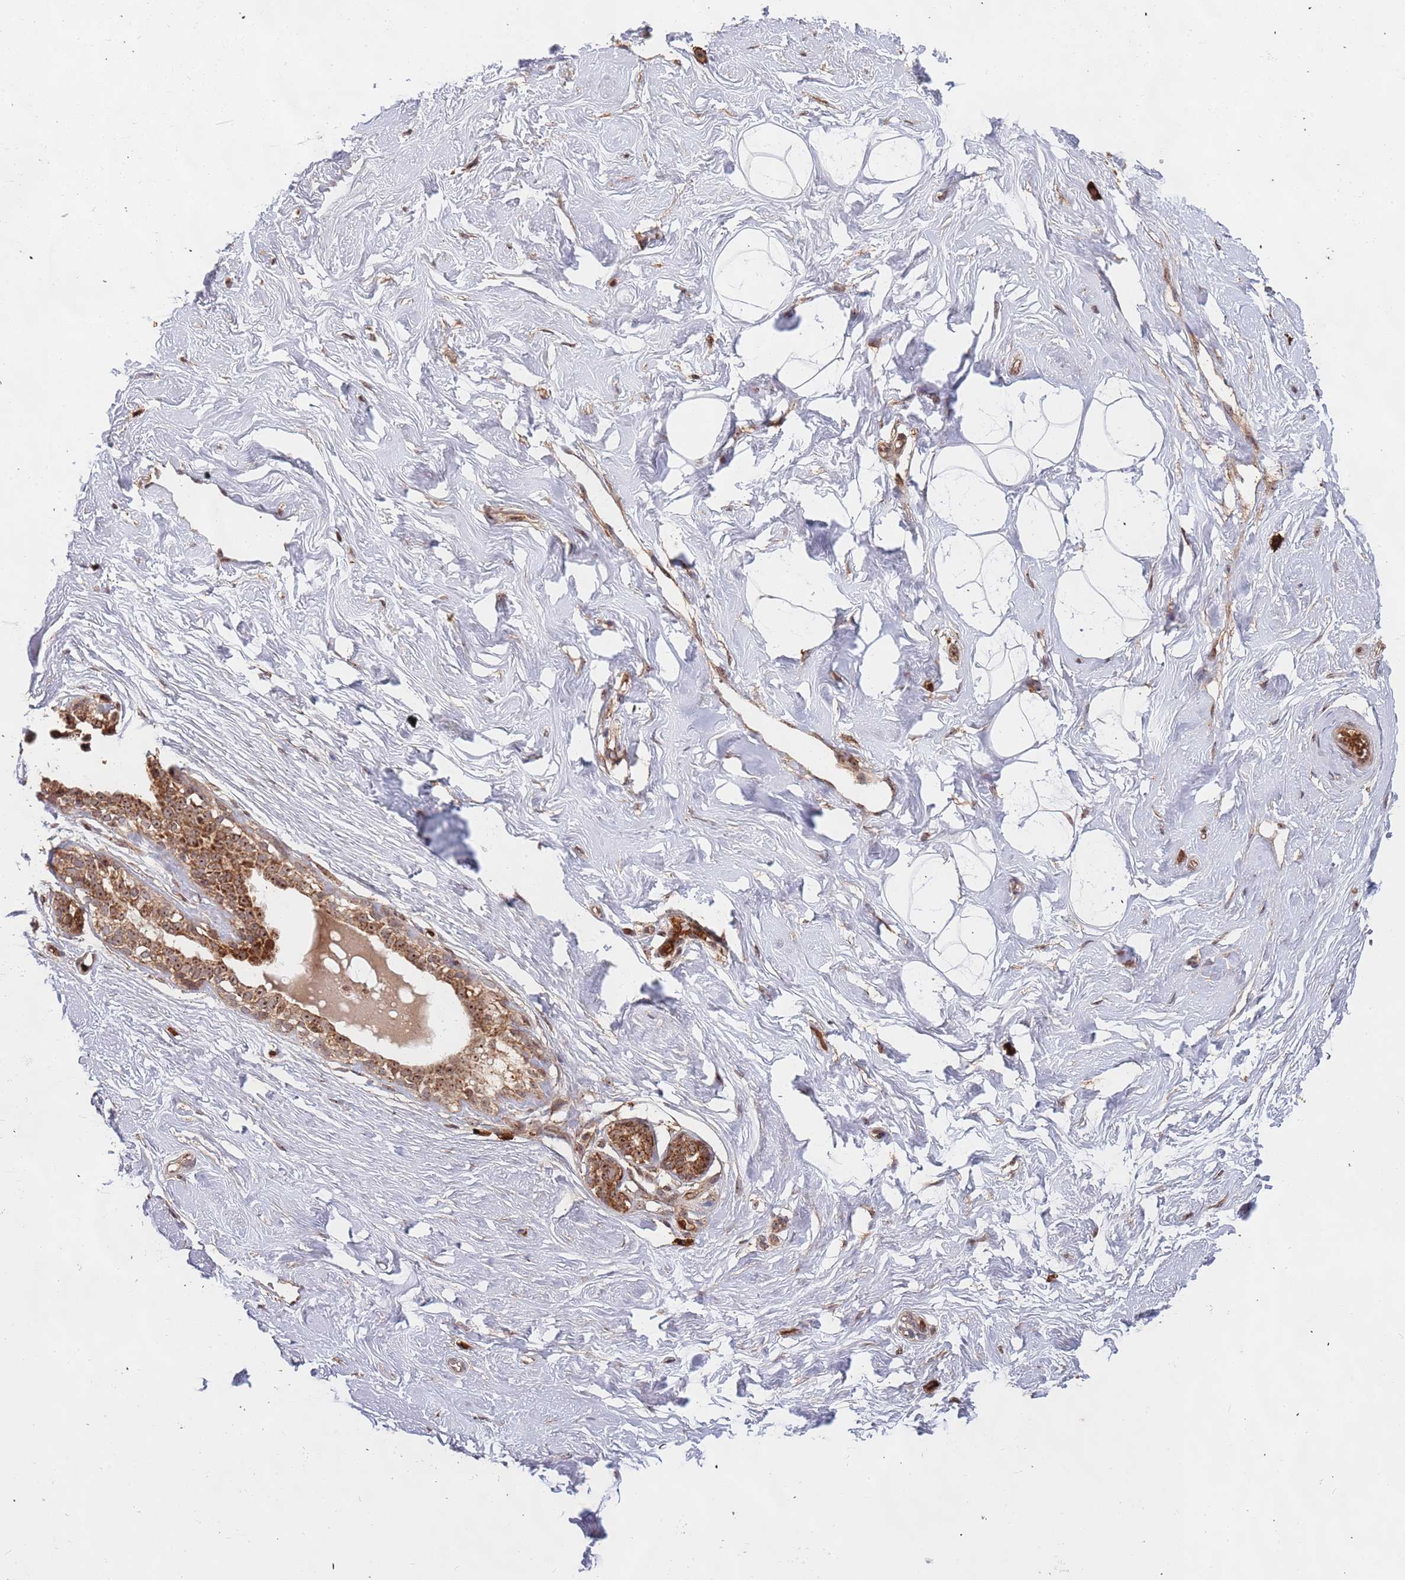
{"staining": {"intensity": "weak", "quantity": "25%-75%", "location": "cytoplasmic/membranous"}, "tissue": "breast", "cell_type": "Adipocytes", "image_type": "normal", "snomed": [{"axis": "morphology", "description": "Normal tissue, NOS"}, {"axis": "morphology", "description": "Adenoma, NOS"}, {"axis": "topography", "description": "Breast"}], "caption": "This is a photomicrograph of IHC staining of benign breast, which shows weak staining in the cytoplasmic/membranous of adipocytes.", "gene": "DCHS1", "patient": {"sex": "female", "age": 23}}